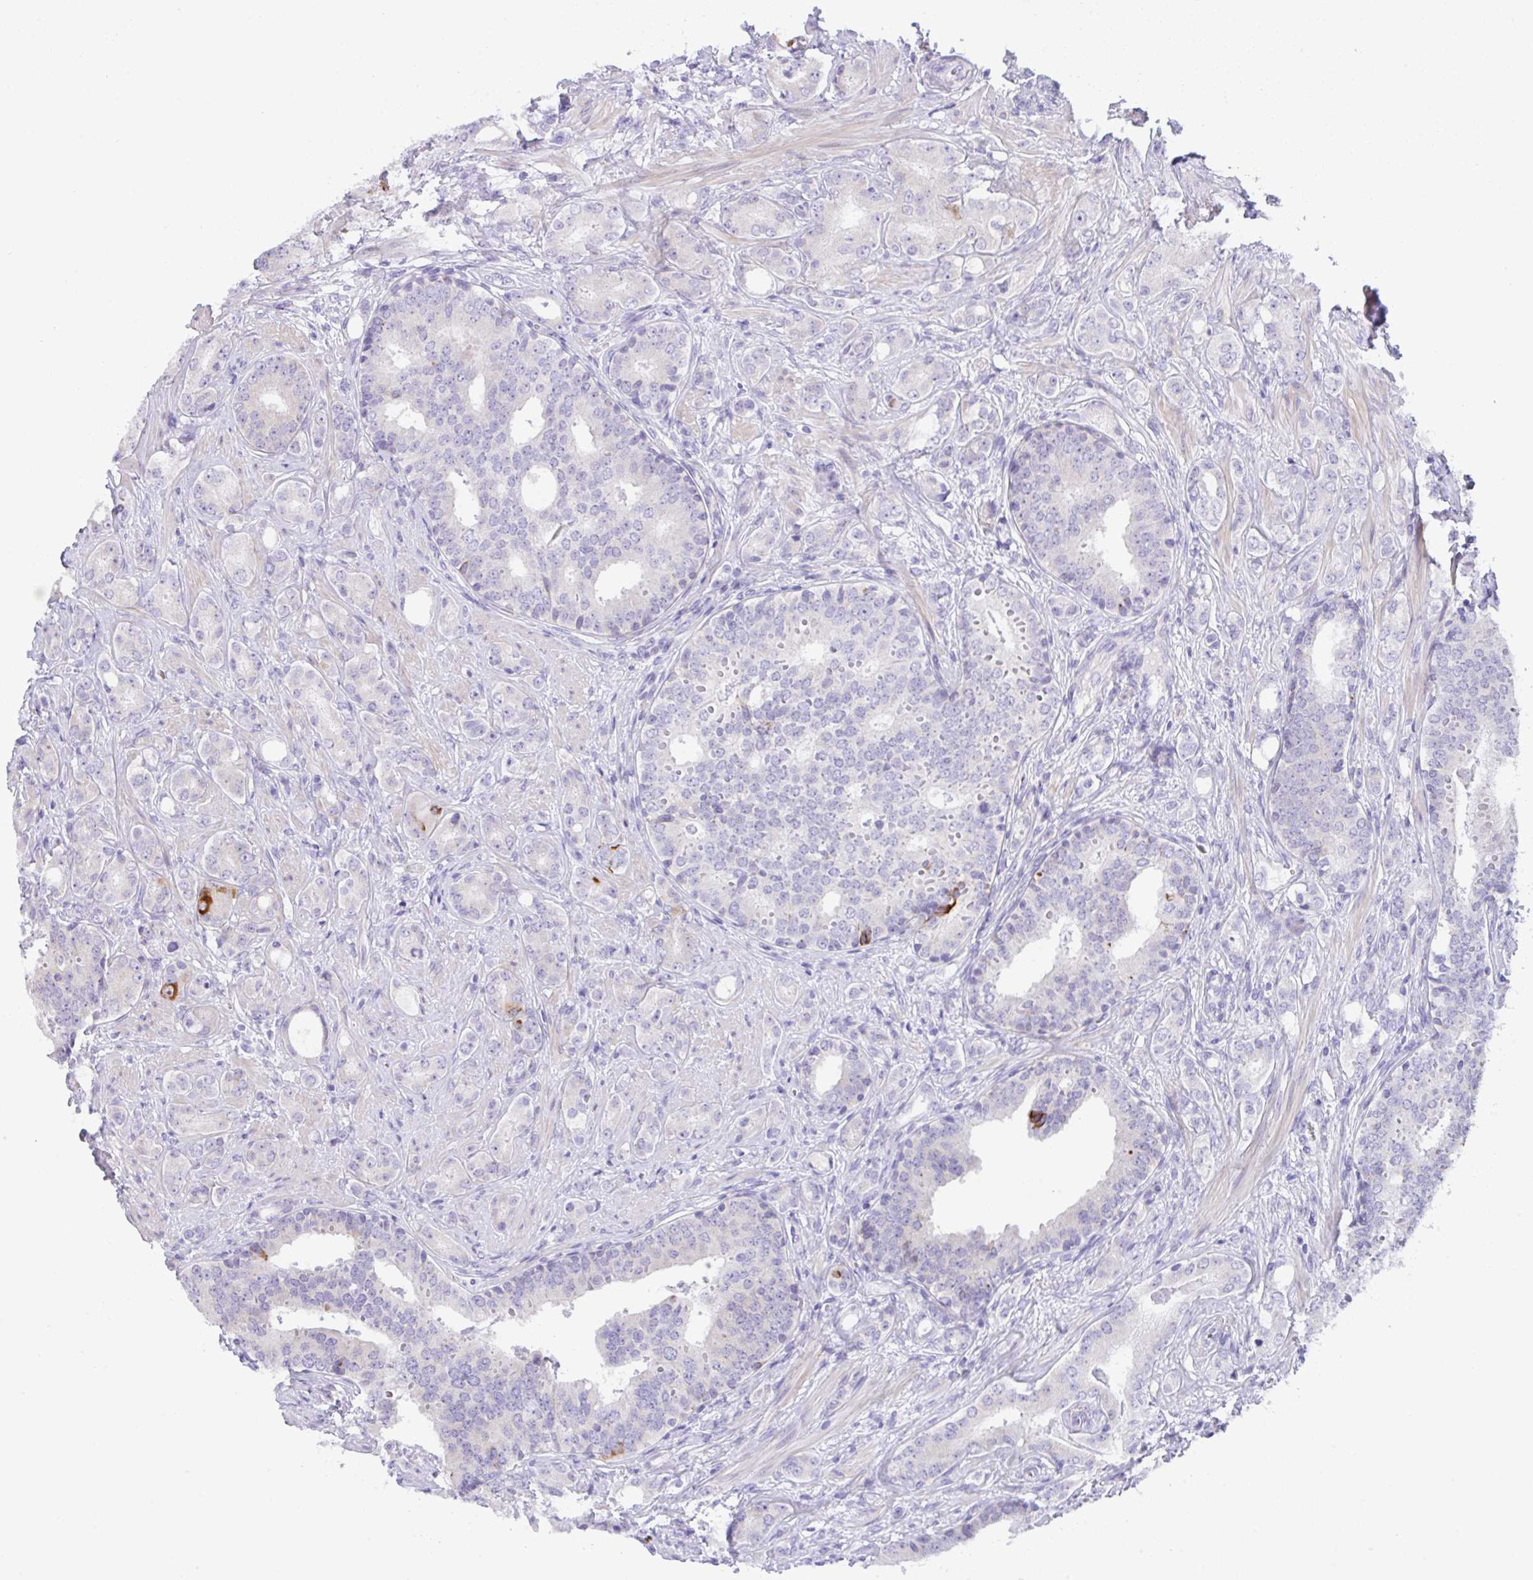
{"staining": {"intensity": "negative", "quantity": "none", "location": "none"}, "tissue": "prostate cancer", "cell_type": "Tumor cells", "image_type": "cancer", "snomed": [{"axis": "morphology", "description": "Adenocarcinoma, High grade"}, {"axis": "topography", "description": "Prostate"}], "caption": "This is an immunohistochemistry histopathology image of prostate cancer. There is no positivity in tumor cells.", "gene": "TRAF4", "patient": {"sex": "male", "age": 62}}